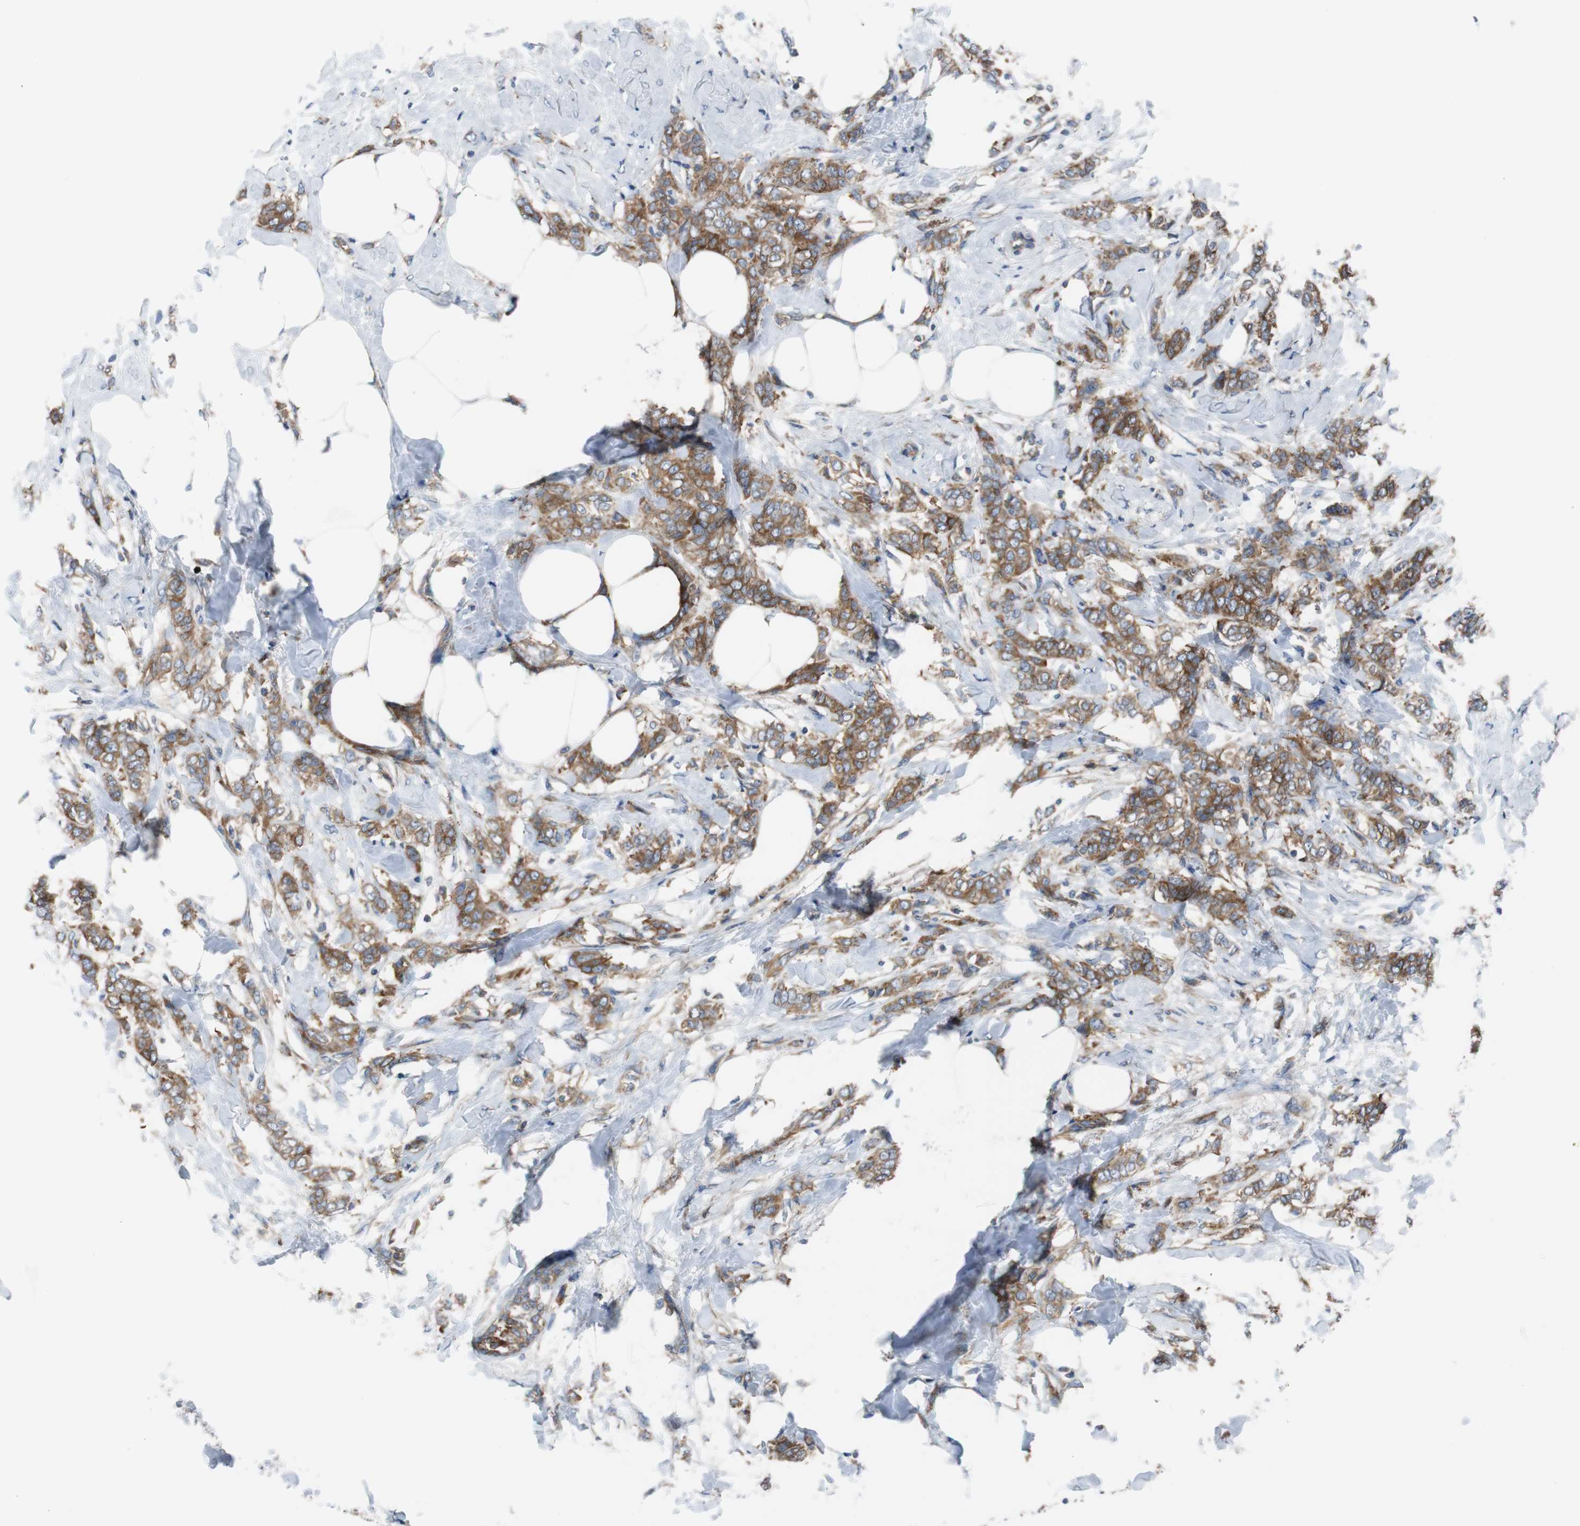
{"staining": {"intensity": "strong", "quantity": ">75%", "location": "cytoplasmic/membranous"}, "tissue": "breast cancer", "cell_type": "Tumor cells", "image_type": "cancer", "snomed": [{"axis": "morphology", "description": "Lobular carcinoma, in situ"}, {"axis": "morphology", "description": "Lobular carcinoma"}, {"axis": "topography", "description": "Breast"}], "caption": "Immunohistochemical staining of human breast cancer (lobular carcinoma in situ) displays strong cytoplasmic/membranous protein positivity in about >75% of tumor cells. (DAB IHC with brightfield microscopy, high magnification).", "gene": "BRAF", "patient": {"sex": "female", "age": 41}}